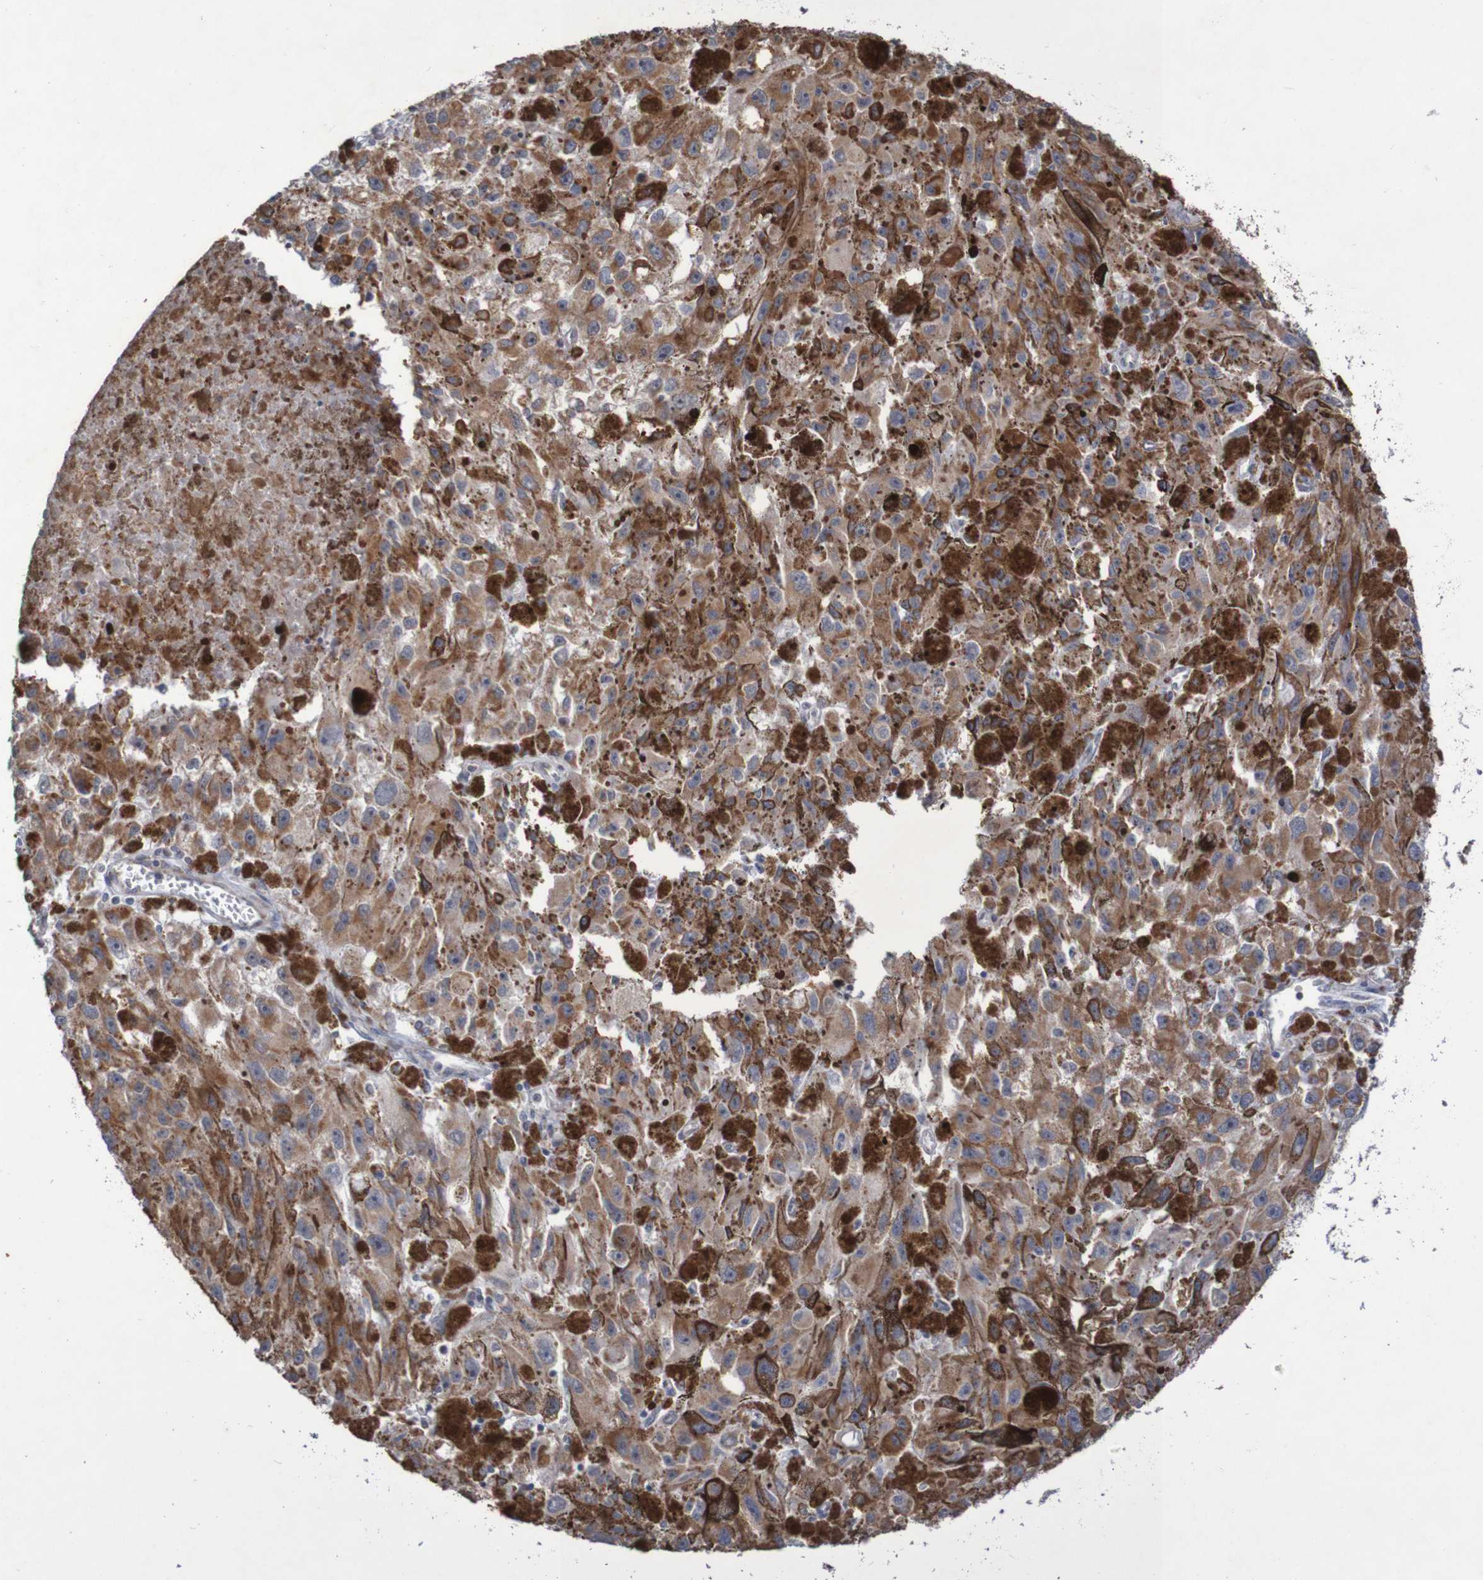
{"staining": {"intensity": "strong", "quantity": ">75%", "location": "cytoplasmic/membranous"}, "tissue": "melanoma", "cell_type": "Tumor cells", "image_type": "cancer", "snomed": [{"axis": "morphology", "description": "Malignant melanoma, NOS"}, {"axis": "topography", "description": "Skin"}], "caption": "Melanoma stained with a protein marker reveals strong staining in tumor cells.", "gene": "DVL1", "patient": {"sex": "female", "age": 104}}